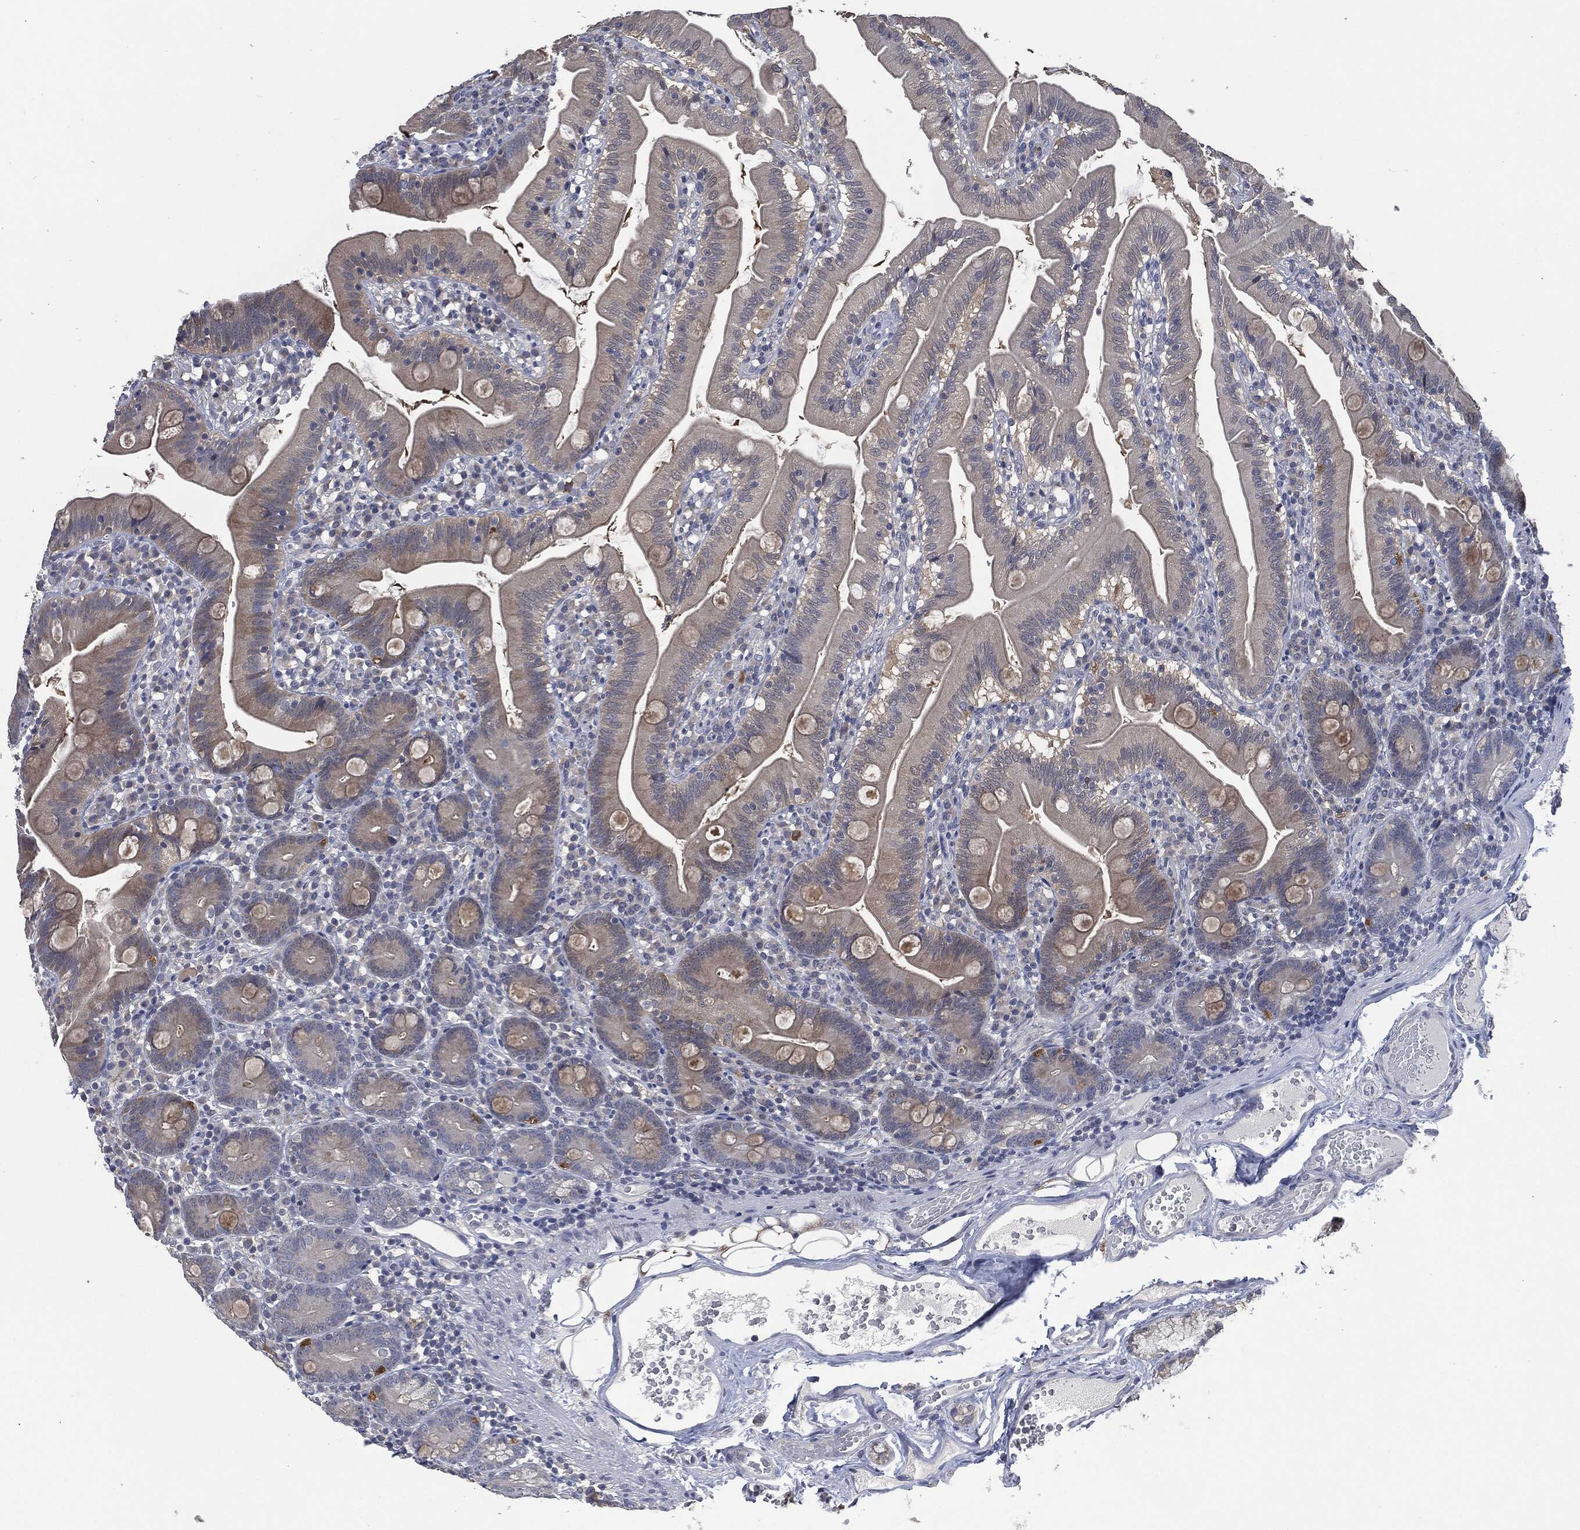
{"staining": {"intensity": "weak", "quantity": "25%-75%", "location": "cytoplasmic/membranous"}, "tissue": "duodenum", "cell_type": "Glandular cells", "image_type": "normal", "snomed": [{"axis": "morphology", "description": "Normal tissue, NOS"}, {"axis": "topography", "description": "Duodenum"}], "caption": "This is a histology image of IHC staining of normal duodenum, which shows weak expression in the cytoplasmic/membranous of glandular cells.", "gene": "IL1RN", "patient": {"sex": "female", "age": 67}}